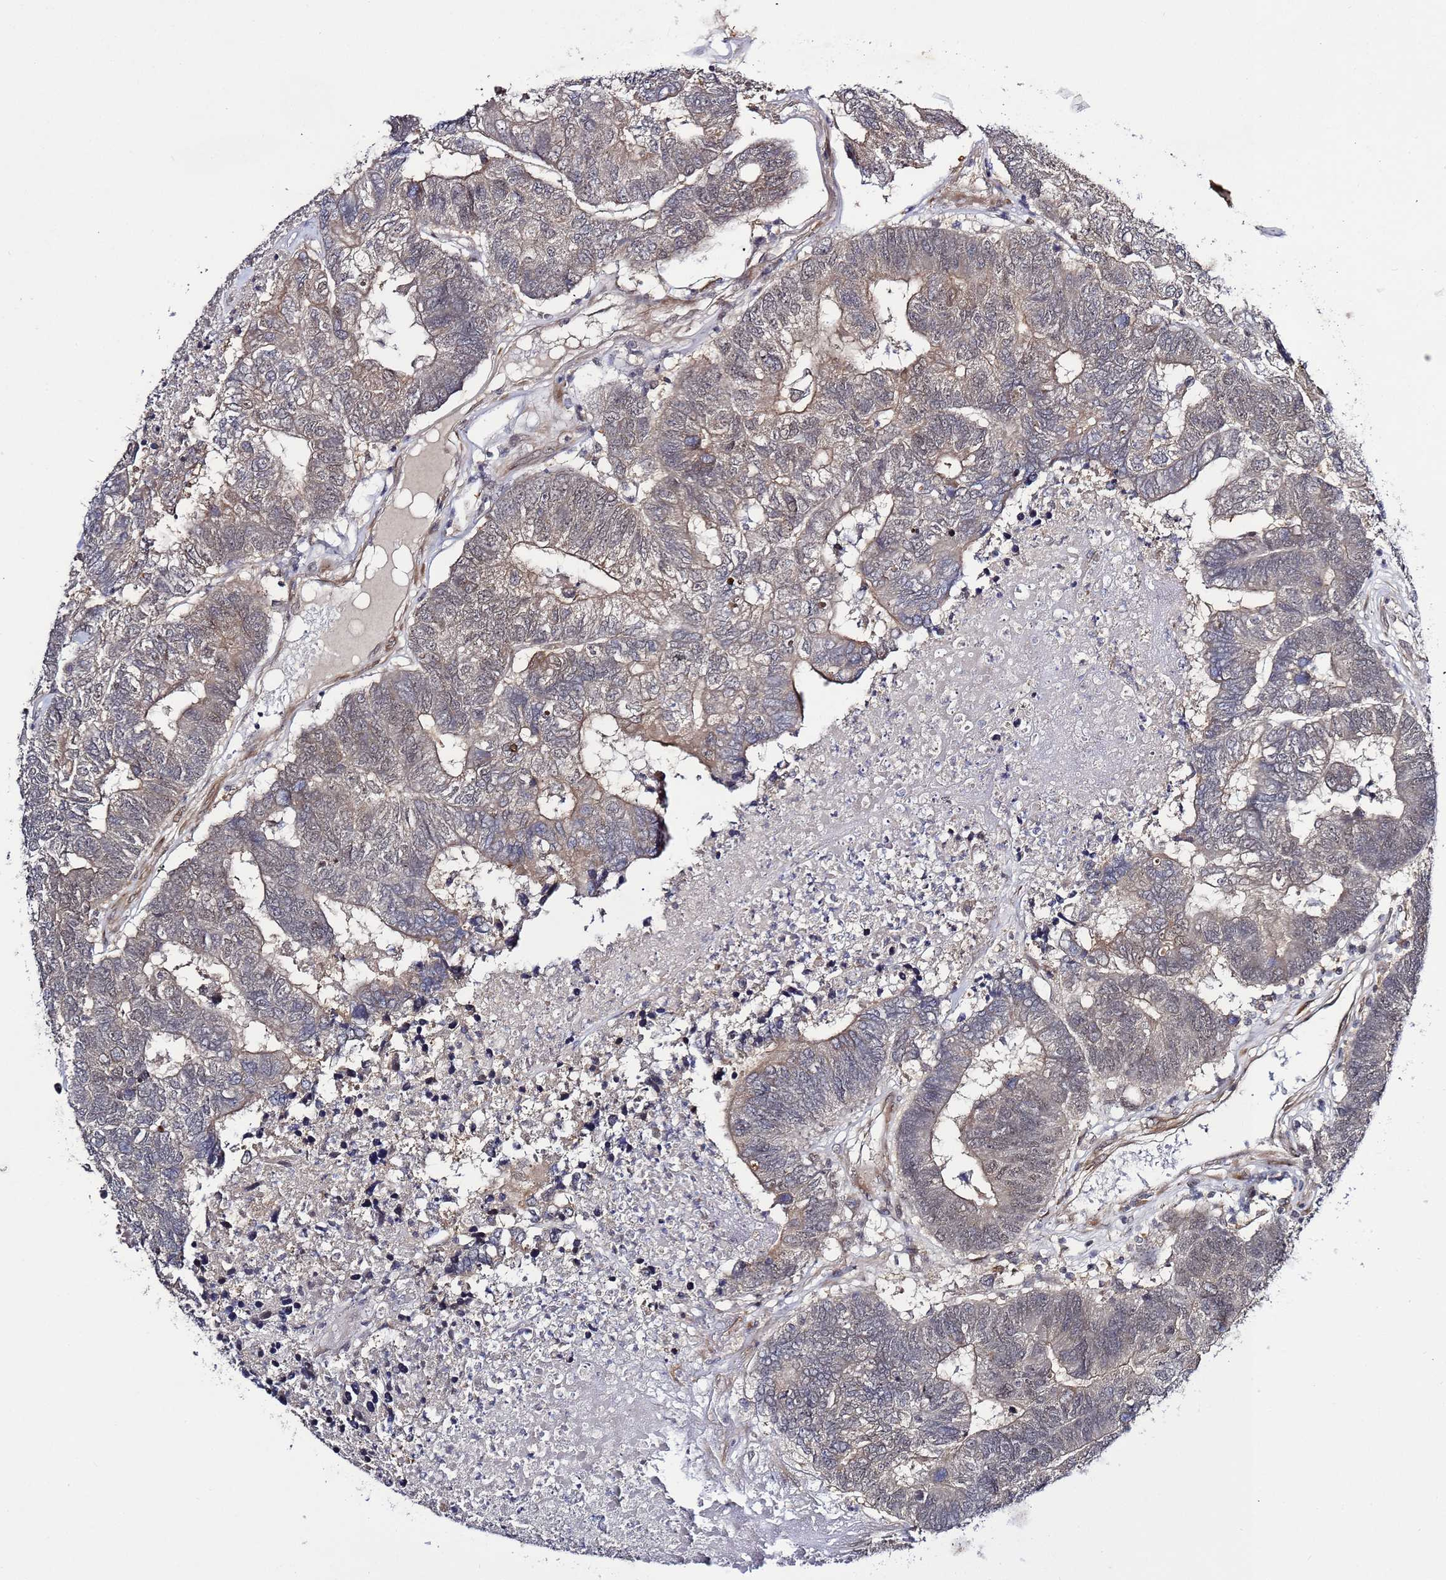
{"staining": {"intensity": "weak", "quantity": "25%-75%", "location": "cytoplasmic/membranous,nuclear"}, "tissue": "colorectal cancer", "cell_type": "Tumor cells", "image_type": "cancer", "snomed": [{"axis": "morphology", "description": "Adenocarcinoma, NOS"}, {"axis": "topography", "description": "Colon"}], "caption": "Immunohistochemistry (IHC) (DAB) staining of human colorectal cancer (adenocarcinoma) shows weak cytoplasmic/membranous and nuclear protein staining in approximately 25%-75% of tumor cells.", "gene": "POLR2D", "patient": {"sex": "female", "age": 48}}